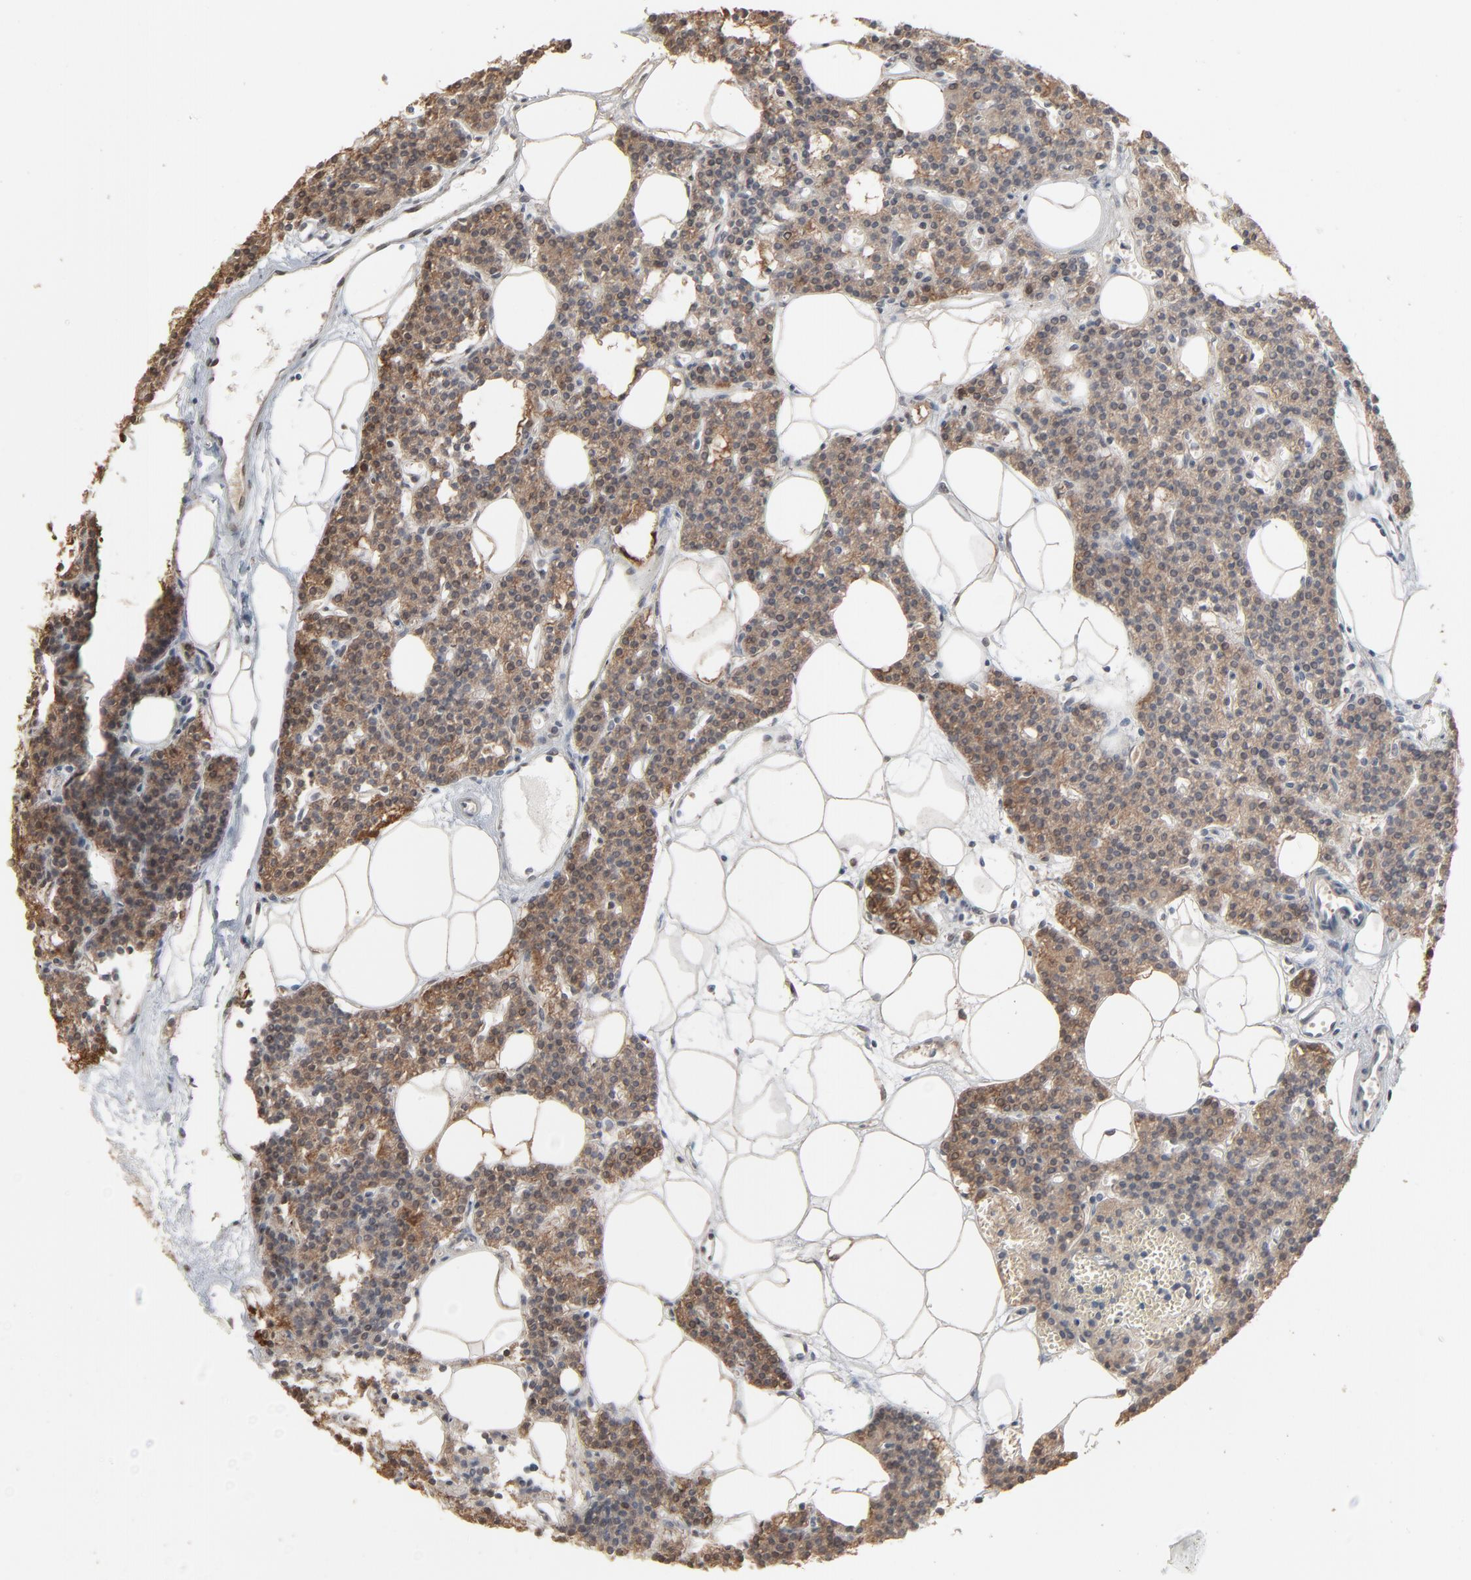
{"staining": {"intensity": "moderate", "quantity": ">75%", "location": "cytoplasmic/membranous"}, "tissue": "parathyroid gland", "cell_type": "Glandular cells", "image_type": "normal", "snomed": [{"axis": "morphology", "description": "Normal tissue, NOS"}, {"axis": "topography", "description": "Parathyroid gland"}], "caption": "About >75% of glandular cells in benign parathyroid gland display moderate cytoplasmic/membranous protein staining as visualized by brown immunohistochemical staining.", "gene": "CCT5", "patient": {"sex": "male", "age": 24}}